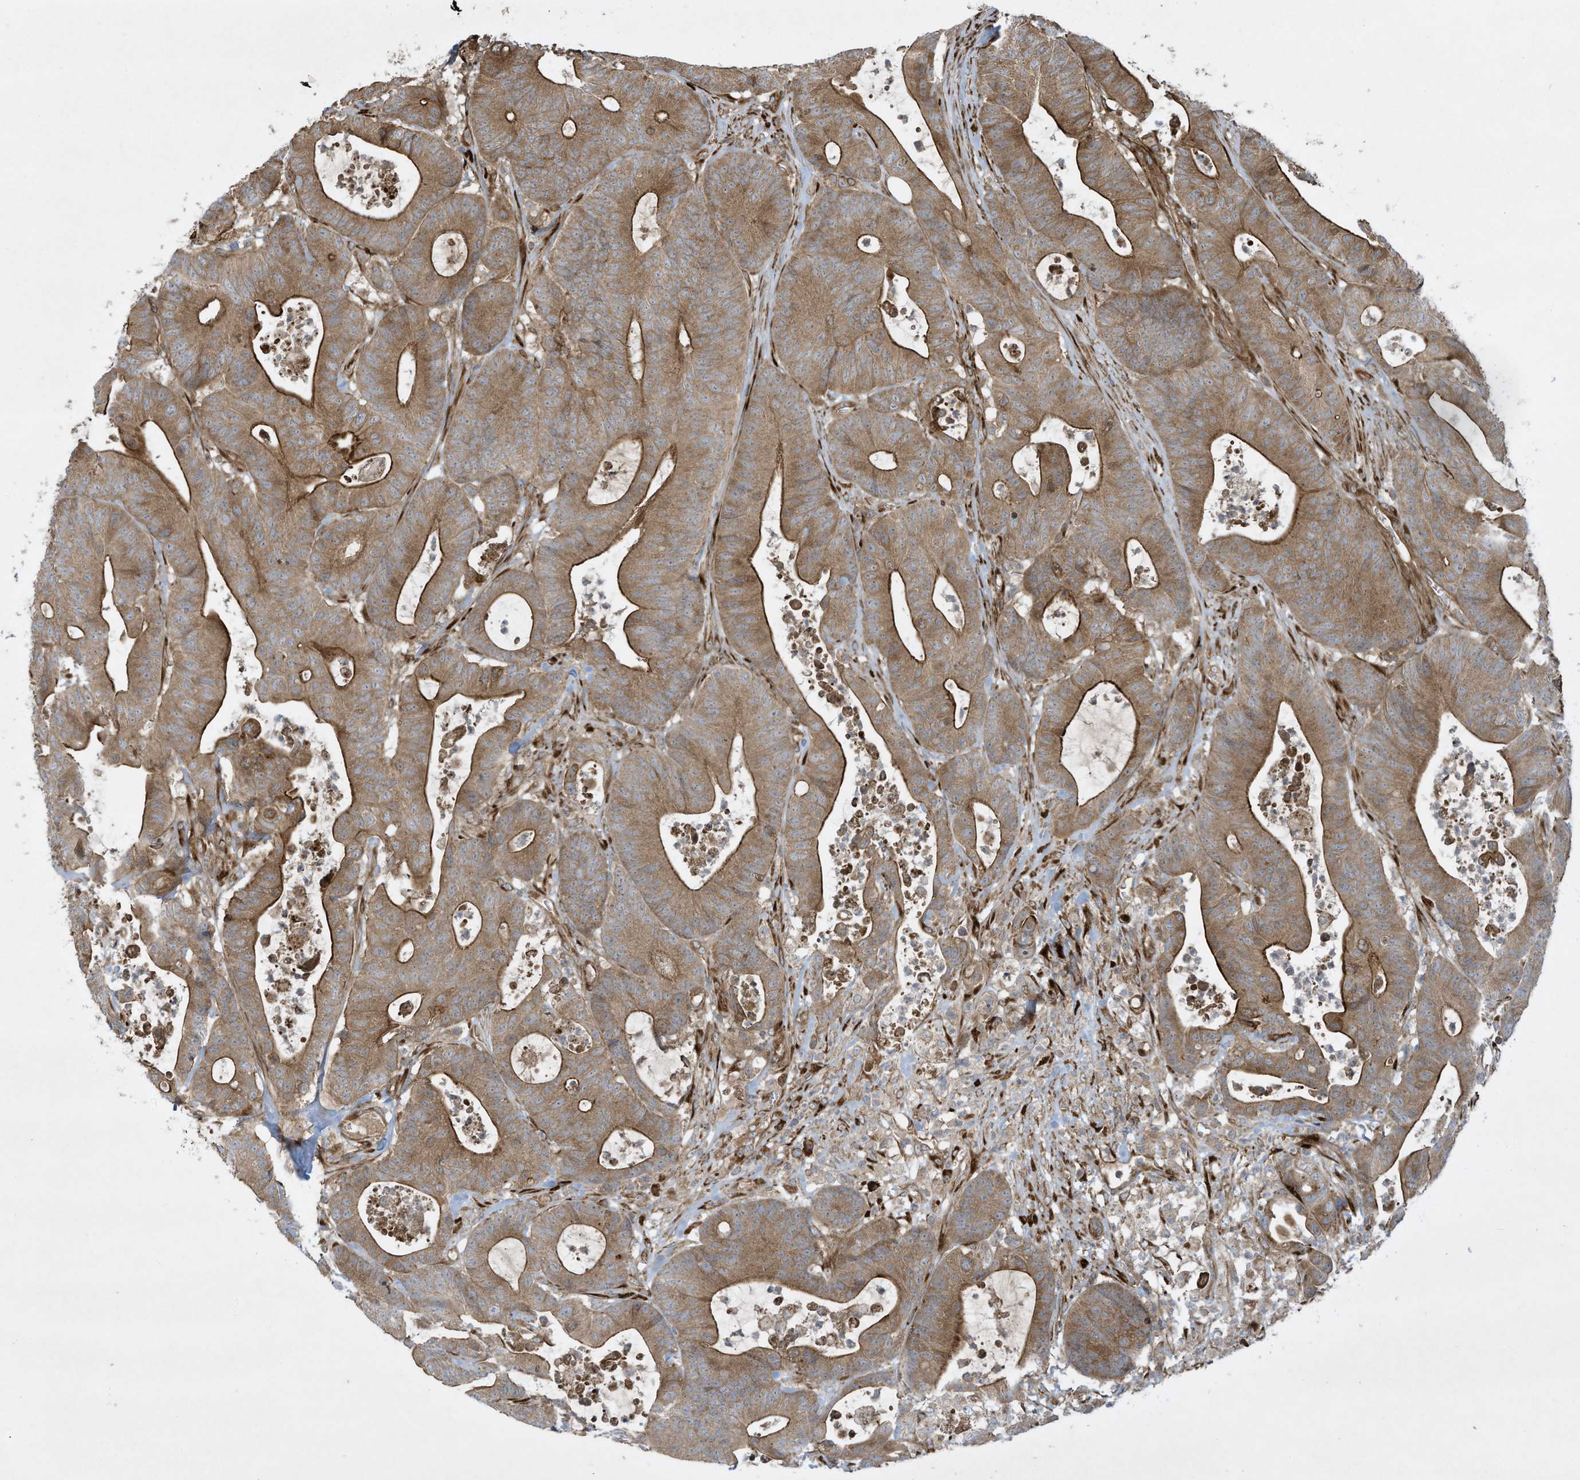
{"staining": {"intensity": "moderate", "quantity": ">75%", "location": "cytoplasmic/membranous"}, "tissue": "colorectal cancer", "cell_type": "Tumor cells", "image_type": "cancer", "snomed": [{"axis": "morphology", "description": "Adenocarcinoma, NOS"}, {"axis": "topography", "description": "Colon"}], "caption": "Colorectal cancer stained with a protein marker reveals moderate staining in tumor cells.", "gene": "DDIT4", "patient": {"sex": "female", "age": 84}}